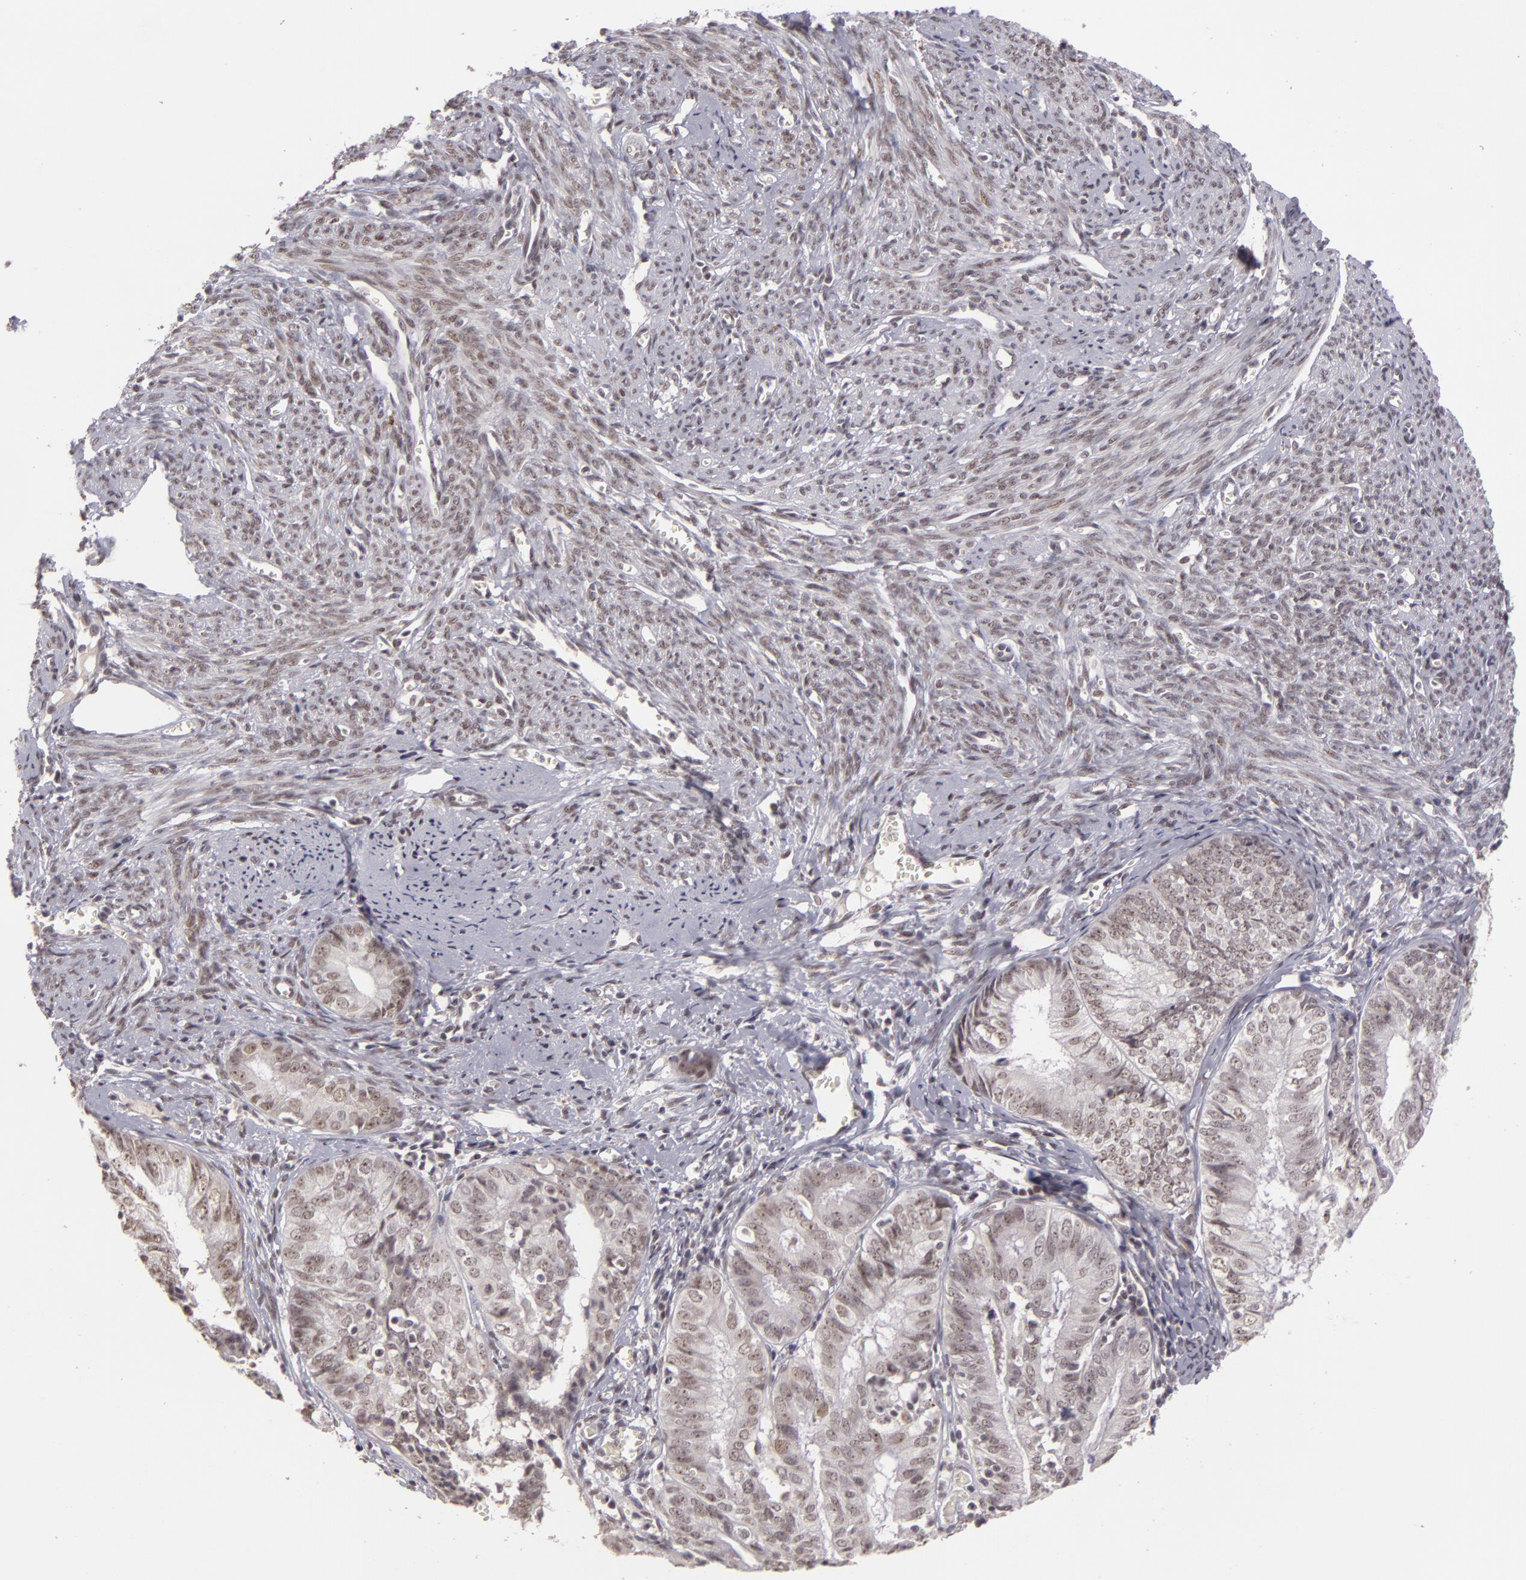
{"staining": {"intensity": "weak", "quantity": "<25%", "location": "nuclear"}, "tissue": "endometrial cancer", "cell_type": "Tumor cells", "image_type": "cancer", "snomed": [{"axis": "morphology", "description": "Adenocarcinoma, NOS"}, {"axis": "topography", "description": "Endometrium"}], "caption": "A high-resolution photomicrograph shows immunohistochemistry staining of endometrial adenocarcinoma, which shows no significant expression in tumor cells.", "gene": "RRP7A", "patient": {"sex": "female", "age": 66}}